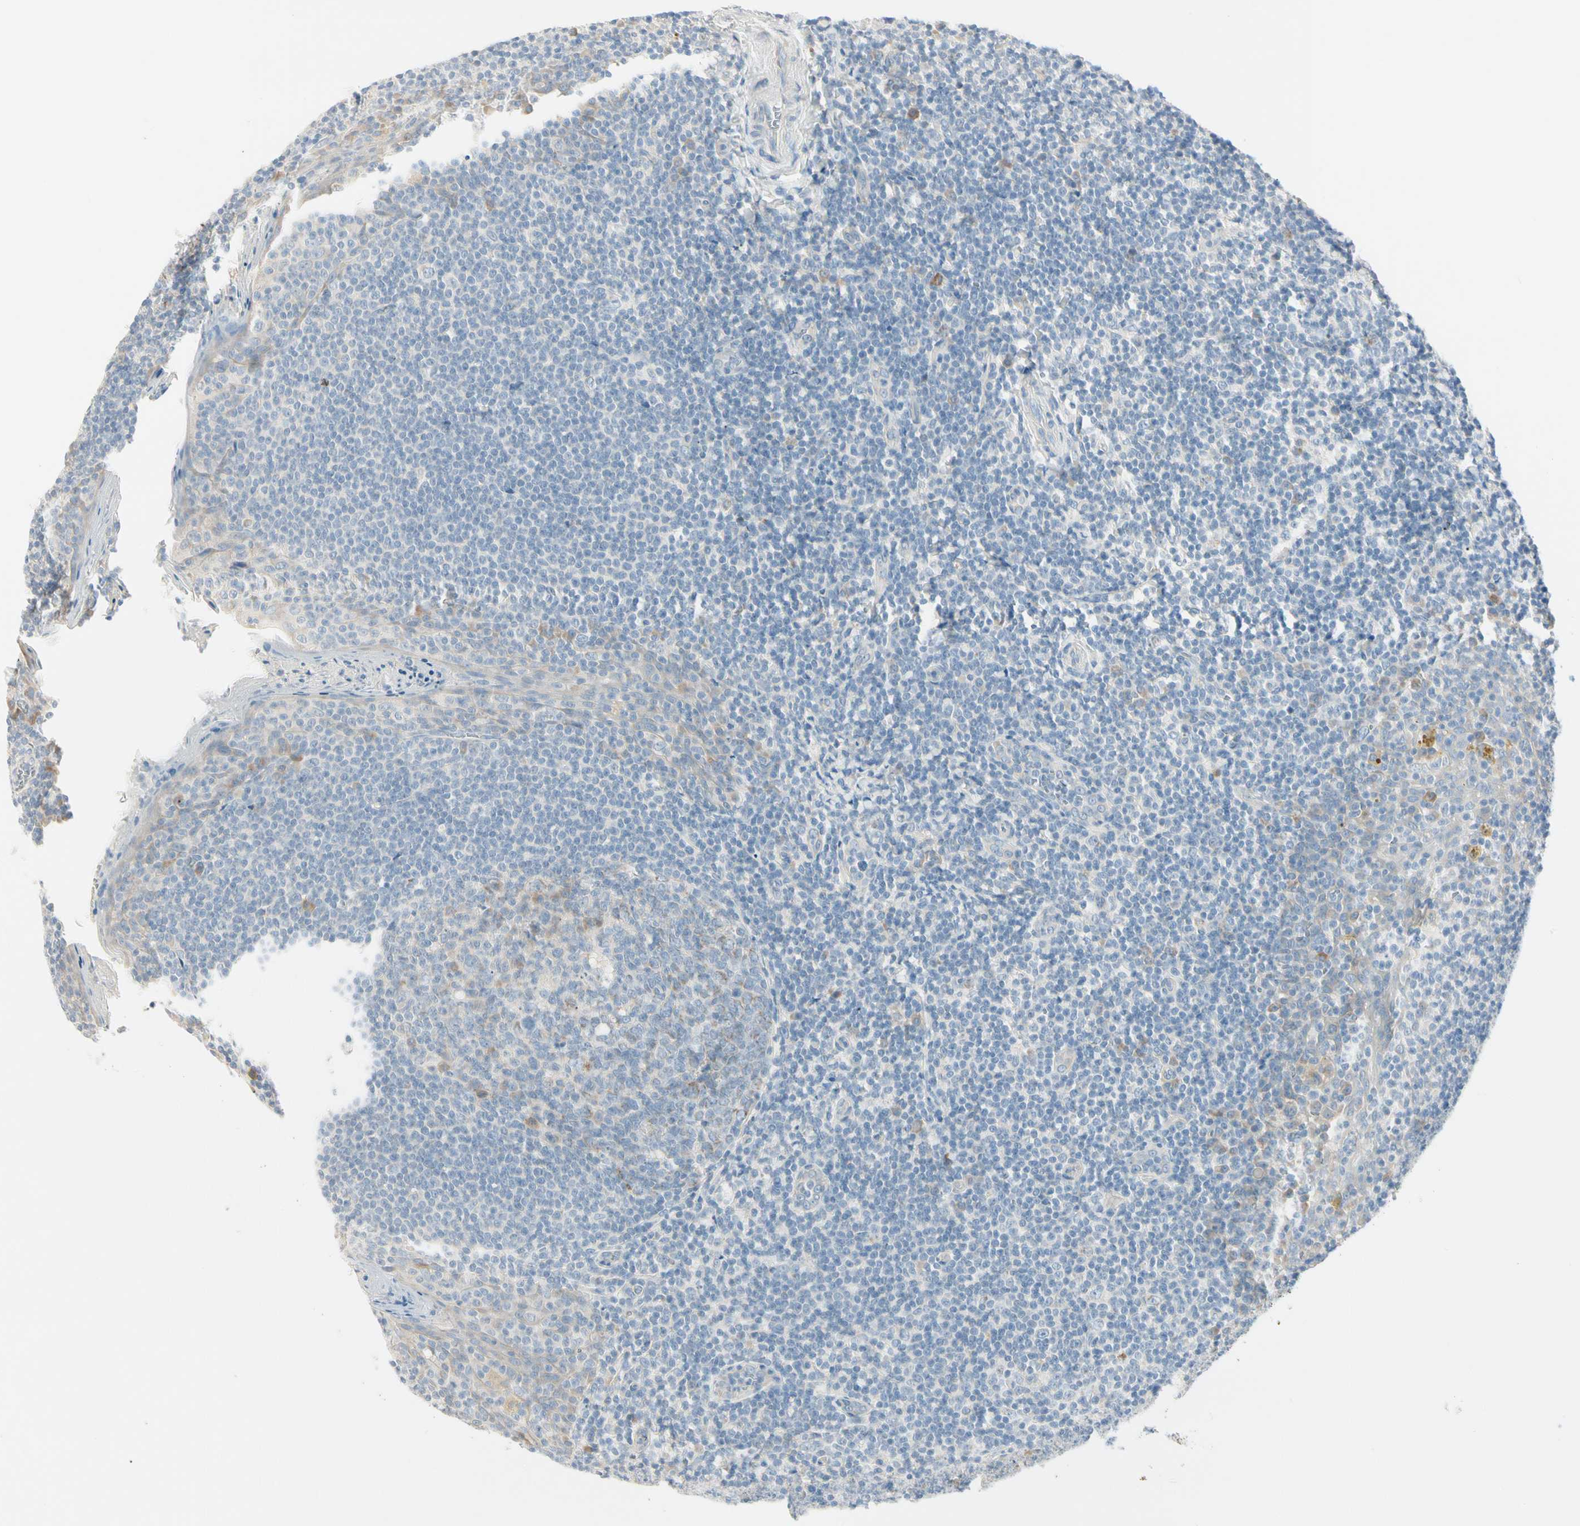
{"staining": {"intensity": "weak", "quantity": "<25%", "location": "cytoplasmic/membranous"}, "tissue": "tonsil", "cell_type": "Germinal center cells", "image_type": "normal", "snomed": [{"axis": "morphology", "description": "Normal tissue, NOS"}, {"axis": "topography", "description": "Tonsil"}], "caption": "Germinal center cells show no significant positivity in unremarkable tonsil.", "gene": "ALDH18A1", "patient": {"sex": "male", "age": 31}}